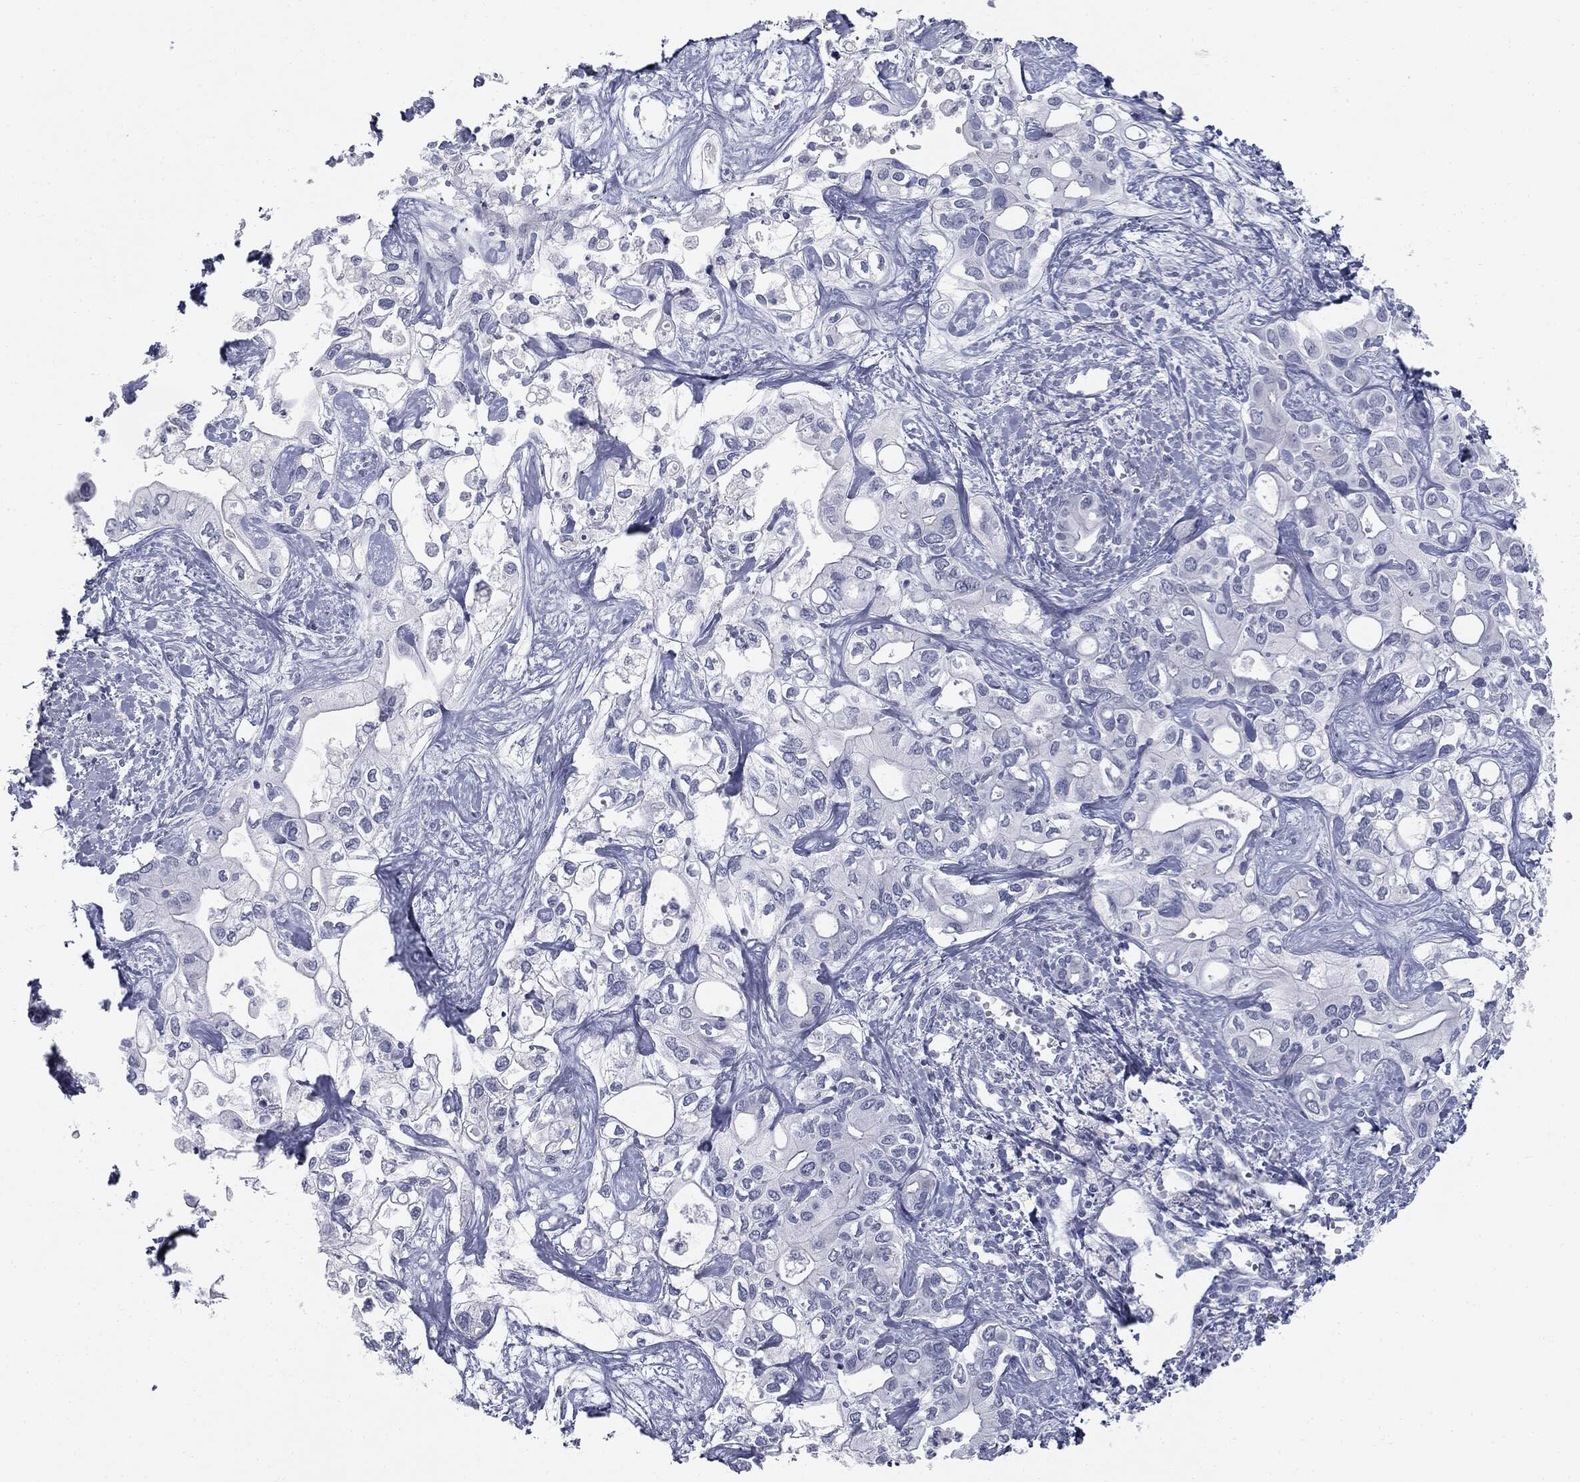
{"staining": {"intensity": "negative", "quantity": "none", "location": "none"}, "tissue": "liver cancer", "cell_type": "Tumor cells", "image_type": "cancer", "snomed": [{"axis": "morphology", "description": "Cholangiocarcinoma"}, {"axis": "topography", "description": "Liver"}], "caption": "Image shows no significant protein positivity in tumor cells of cholangiocarcinoma (liver).", "gene": "TPO", "patient": {"sex": "female", "age": 64}}